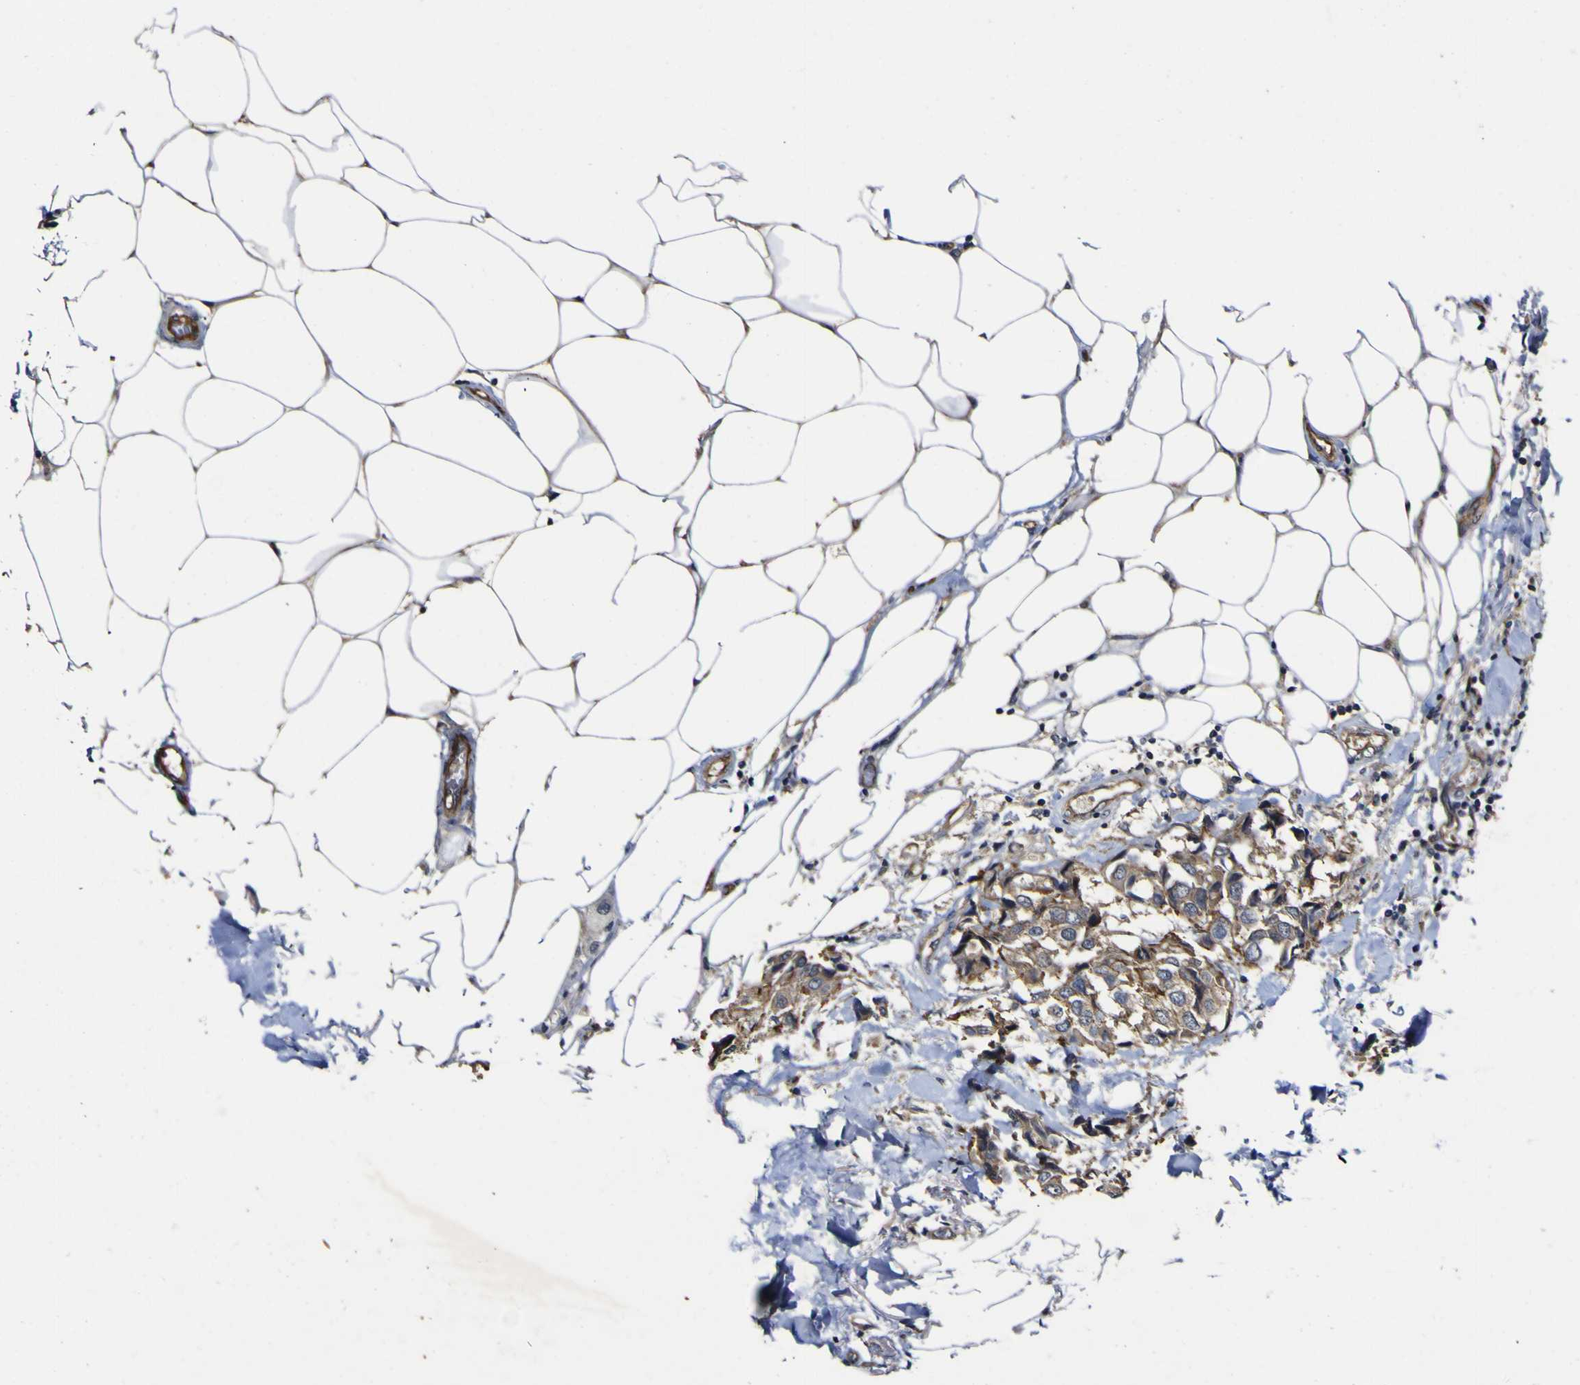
{"staining": {"intensity": "moderate", "quantity": ">75%", "location": "cytoplasmic/membranous"}, "tissue": "breast cancer", "cell_type": "Tumor cells", "image_type": "cancer", "snomed": [{"axis": "morphology", "description": "Duct carcinoma"}, {"axis": "topography", "description": "Breast"}], "caption": "An image of intraductal carcinoma (breast) stained for a protein shows moderate cytoplasmic/membranous brown staining in tumor cells. (brown staining indicates protein expression, while blue staining denotes nuclei).", "gene": "CCL2", "patient": {"sex": "female", "age": 80}}